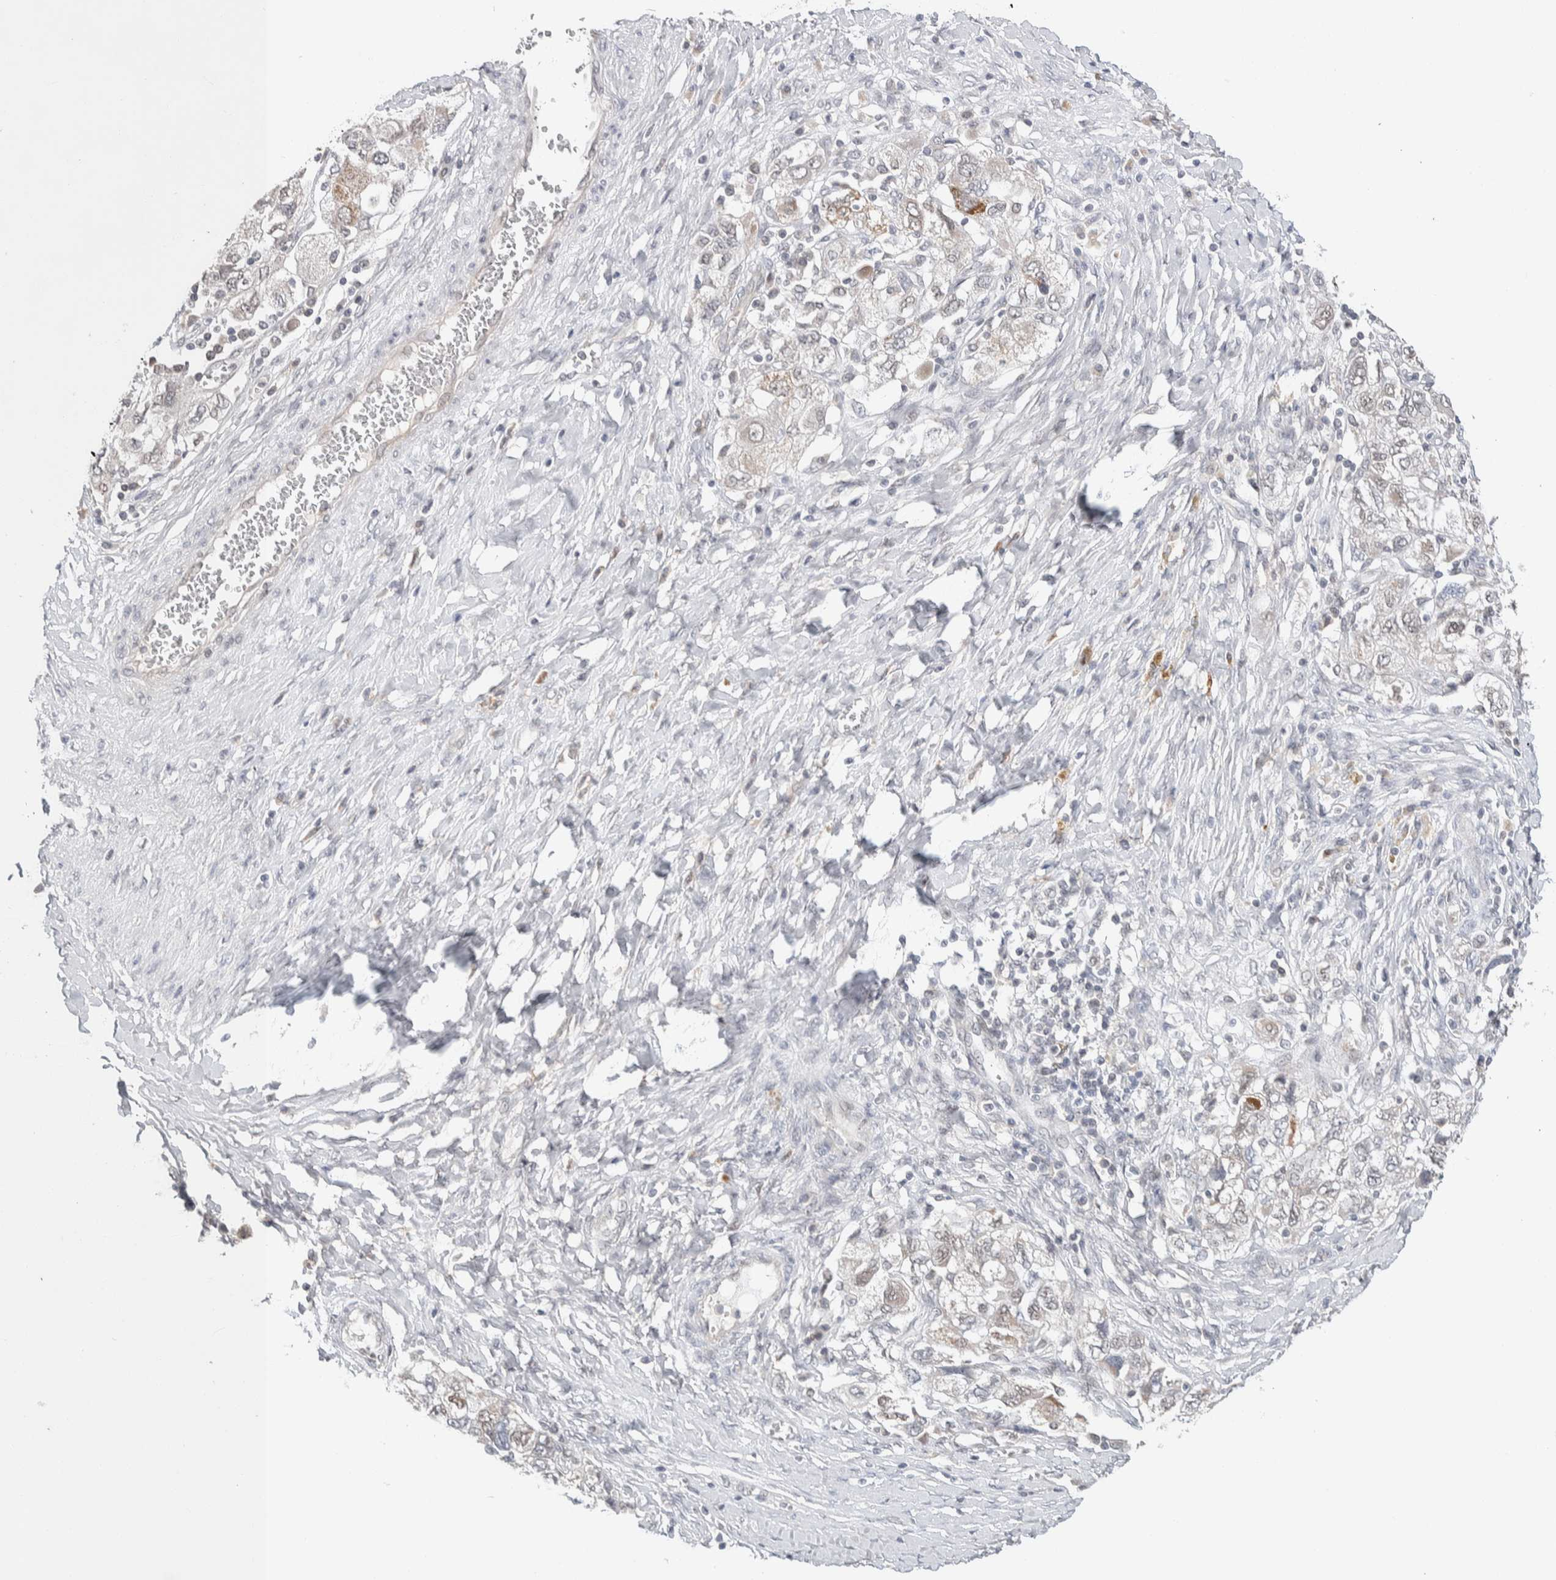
{"staining": {"intensity": "weak", "quantity": "<25%", "location": "cytoplasmic/membranous,nuclear"}, "tissue": "ovarian cancer", "cell_type": "Tumor cells", "image_type": "cancer", "snomed": [{"axis": "morphology", "description": "Carcinoma, NOS"}, {"axis": "morphology", "description": "Cystadenocarcinoma, serous, NOS"}, {"axis": "topography", "description": "Ovary"}], "caption": "Ovarian carcinoma was stained to show a protein in brown. There is no significant positivity in tumor cells. (DAB IHC visualized using brightfield microscopy, high magnification).", "gene": "CRAT", "patient": {"sex": "female", "age": 69}}